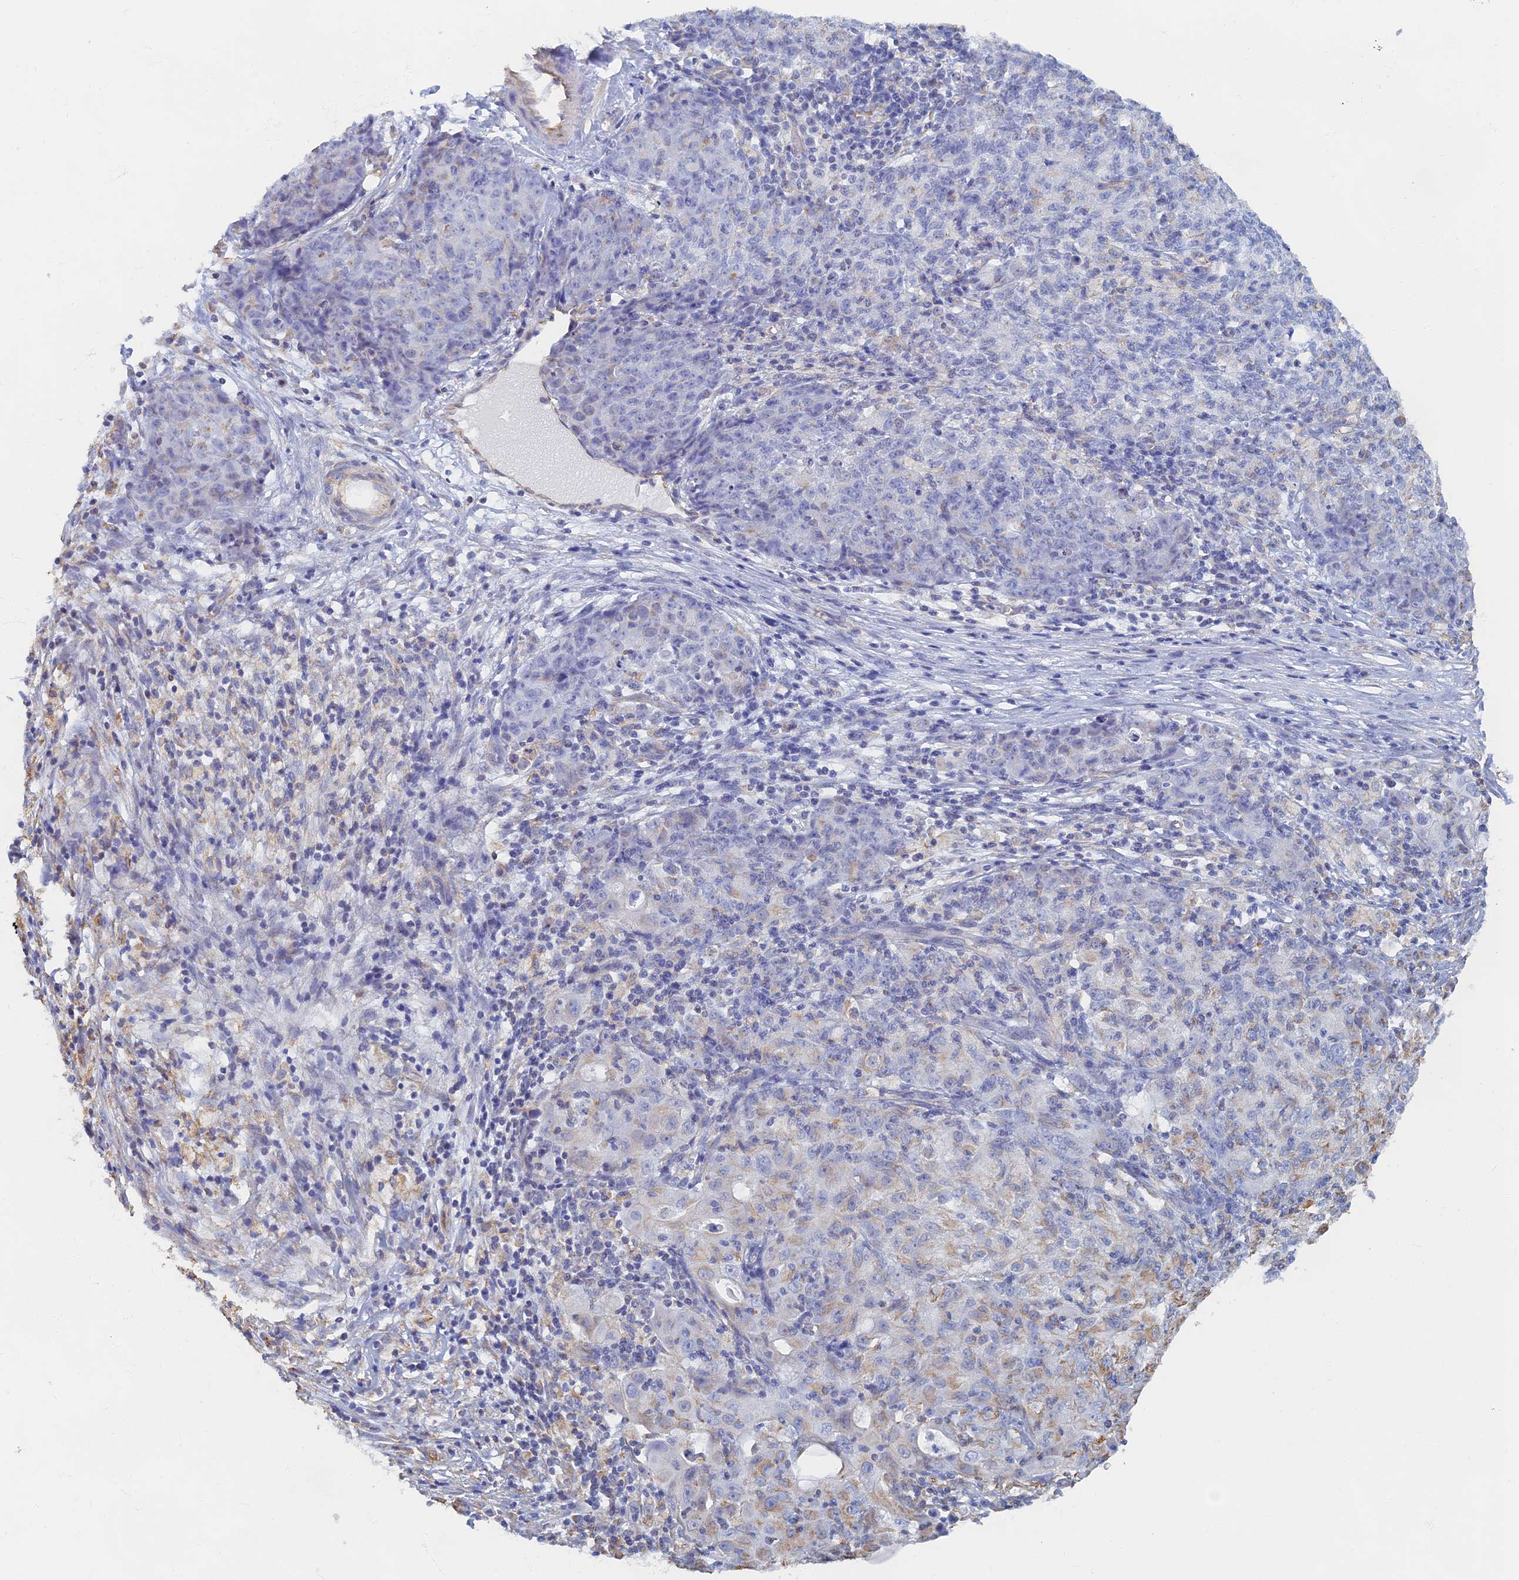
{"staining": {"intensity": "negative", "quantity": "none", "location": "none"}, "tissue": "ovarian cancer", "cell_type": "Tumor cells", "image_type": "cancer", "snomed": [{"axis": "morphology", "description": "Carcinoma, endometroid"}, {"axis": "topography", "description": "Ovary"}], "caption": "Endometroid carcinoma (ovarian) was stained to show a protein in brown. There is no significant positivity in tumor cells. (DAB (3,3'-diaminobenzidine) immunohistochemistry (IHC) visualized using brightfield microscopy, high magnification).", "gene": "RMC1", "patient": {"sex": "female", "age": 42}}